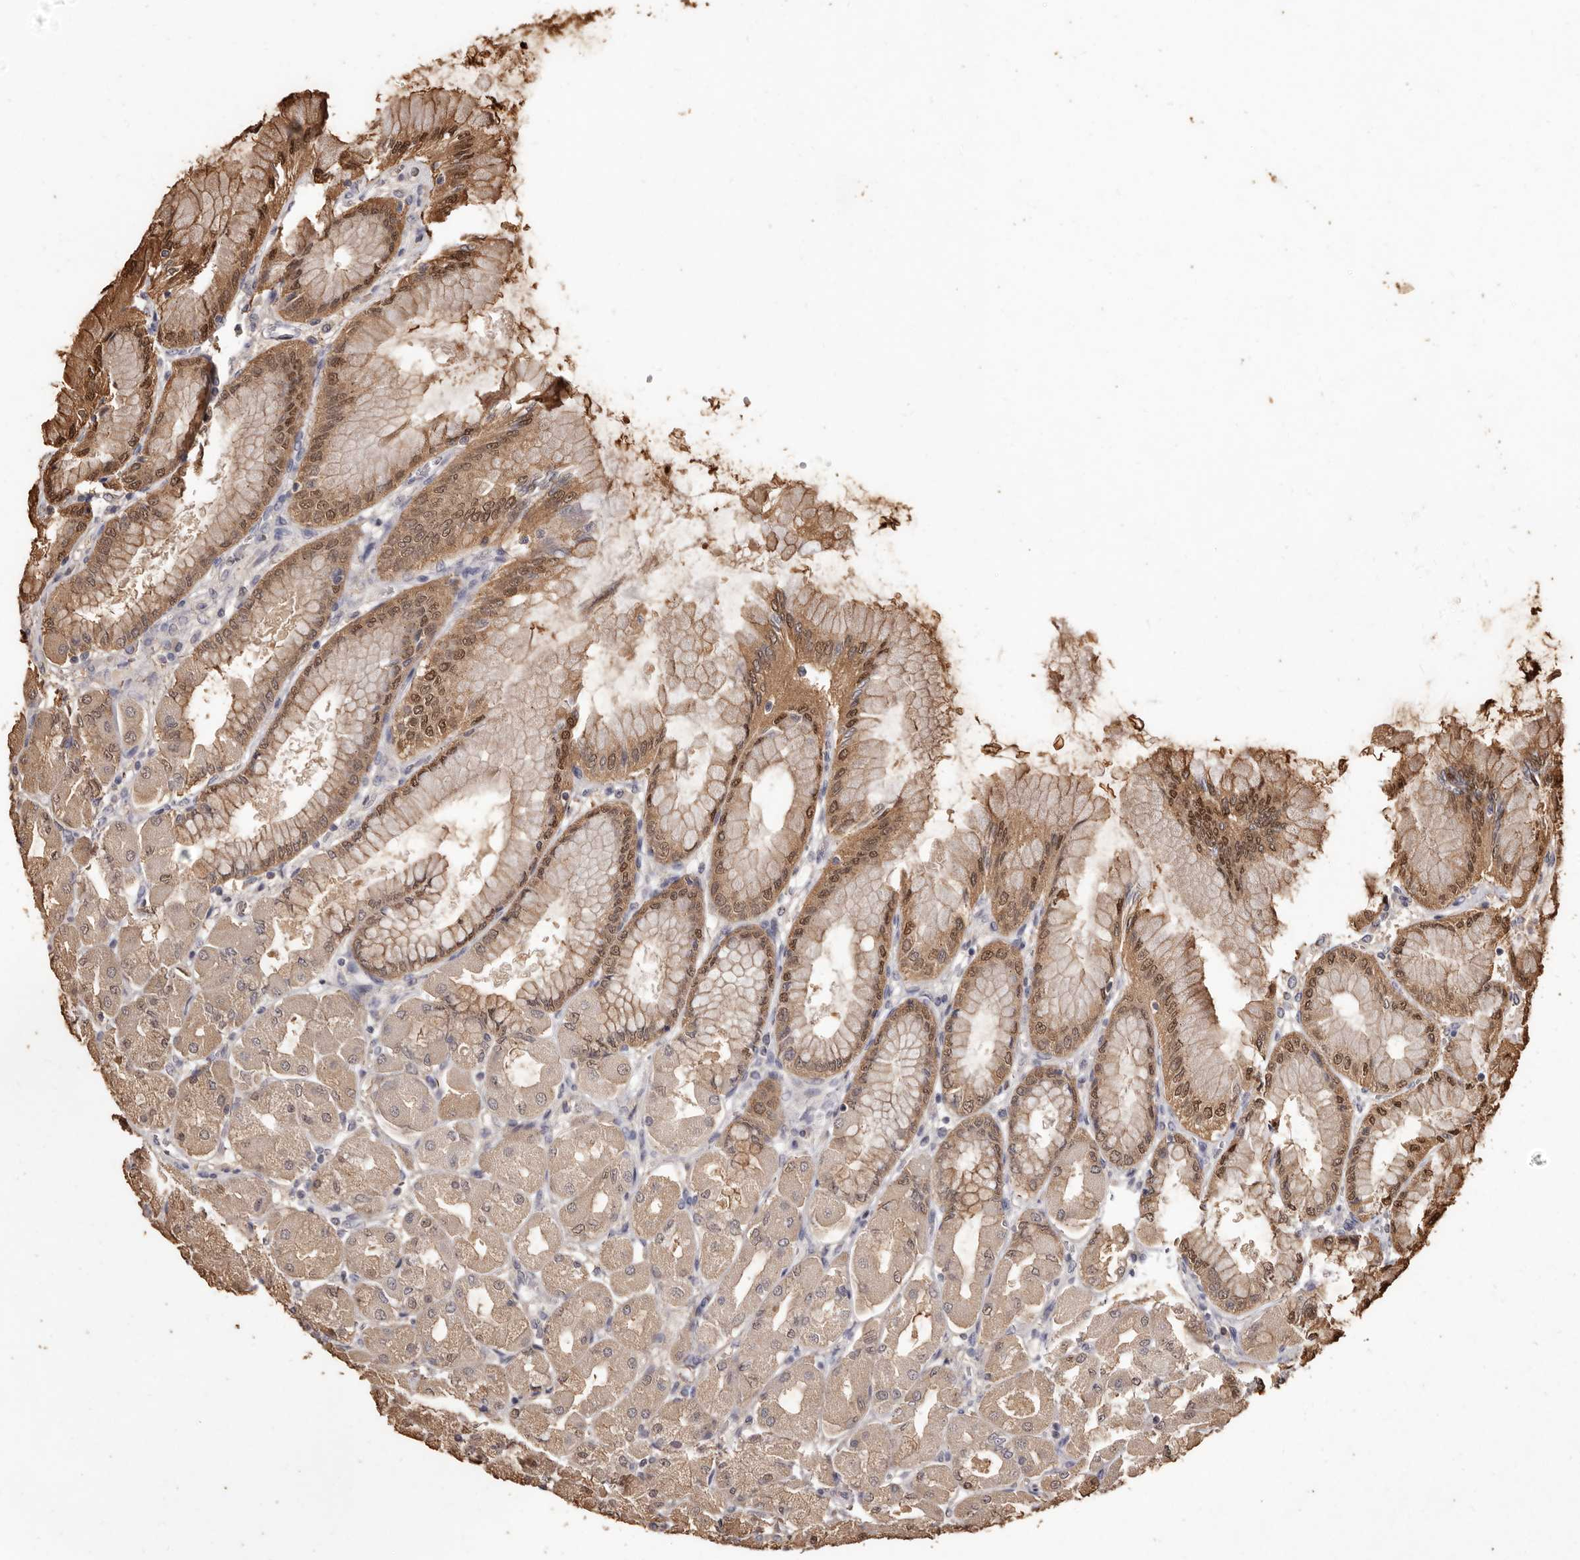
{"staining": {"intensity": "moderate", "quantity": ">75%", "location": "cytoplasmic/membranous,nuclear"}, "tissue": "stomach", "cell_type": "Glandular cells", "image_type": "normal", "snomed": [{"axis": "morphology", "description": "Normal tissue, NOS"}, {"axis": "topography", "description": "Stomach, upper"}], "caption": "Immunohistochemistry (IHC) image of benign stomach: human stomach stained using immunohistochemistry (IHC) reveals medium levels of moderate protein expression localized specifically in the cytoplasmic/membranous,nuclear of glandular cells, appearing as a cytoplasmic/membranous,nuclear brown color.", "gene": "INAVA", "patient": {"sex": "female", "age": 56}}